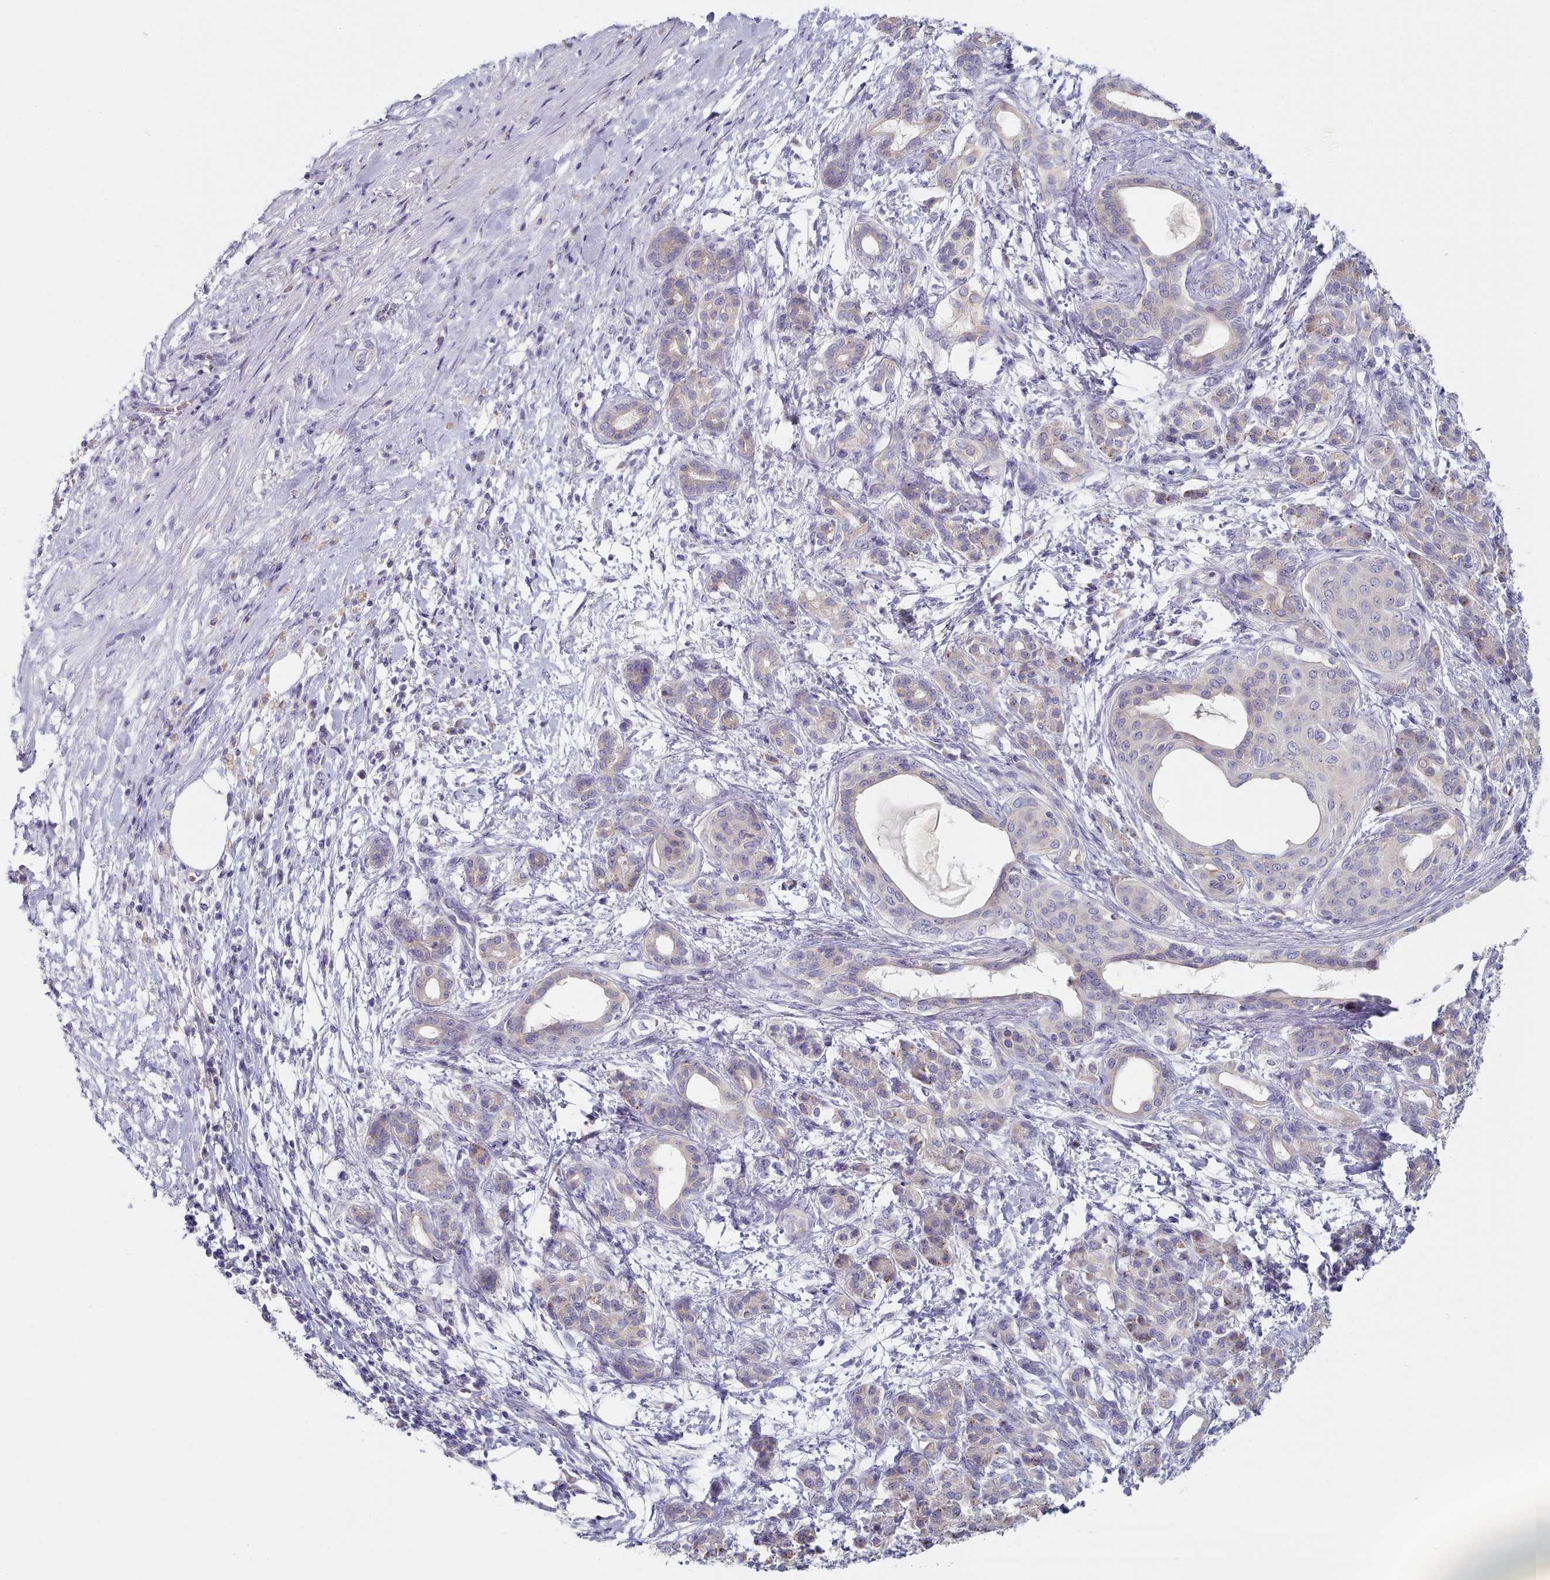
{"staining": {"intensity": "negative", "quantity": "none", "location": "none"}, "tissue": "pancreatic cancer", "cell_type": "Tumor cells", "image_type": "cancer", "snomed": [{"axis": "morphology", "description": "Adenocarcinoma, NOS"}, {"axis": "topography", "description": "Pancreas"}], "caption": "DAB immunohistochemical staining of adenocarcinoma (pancreatic) exhibits no significant staining in tumor cells. (DAB (3,3'-diaminobenzidine) immunohistochemistry, high magnification).", "gene": "TYW1B", "patient": {"sex": "female", "age": 55}}